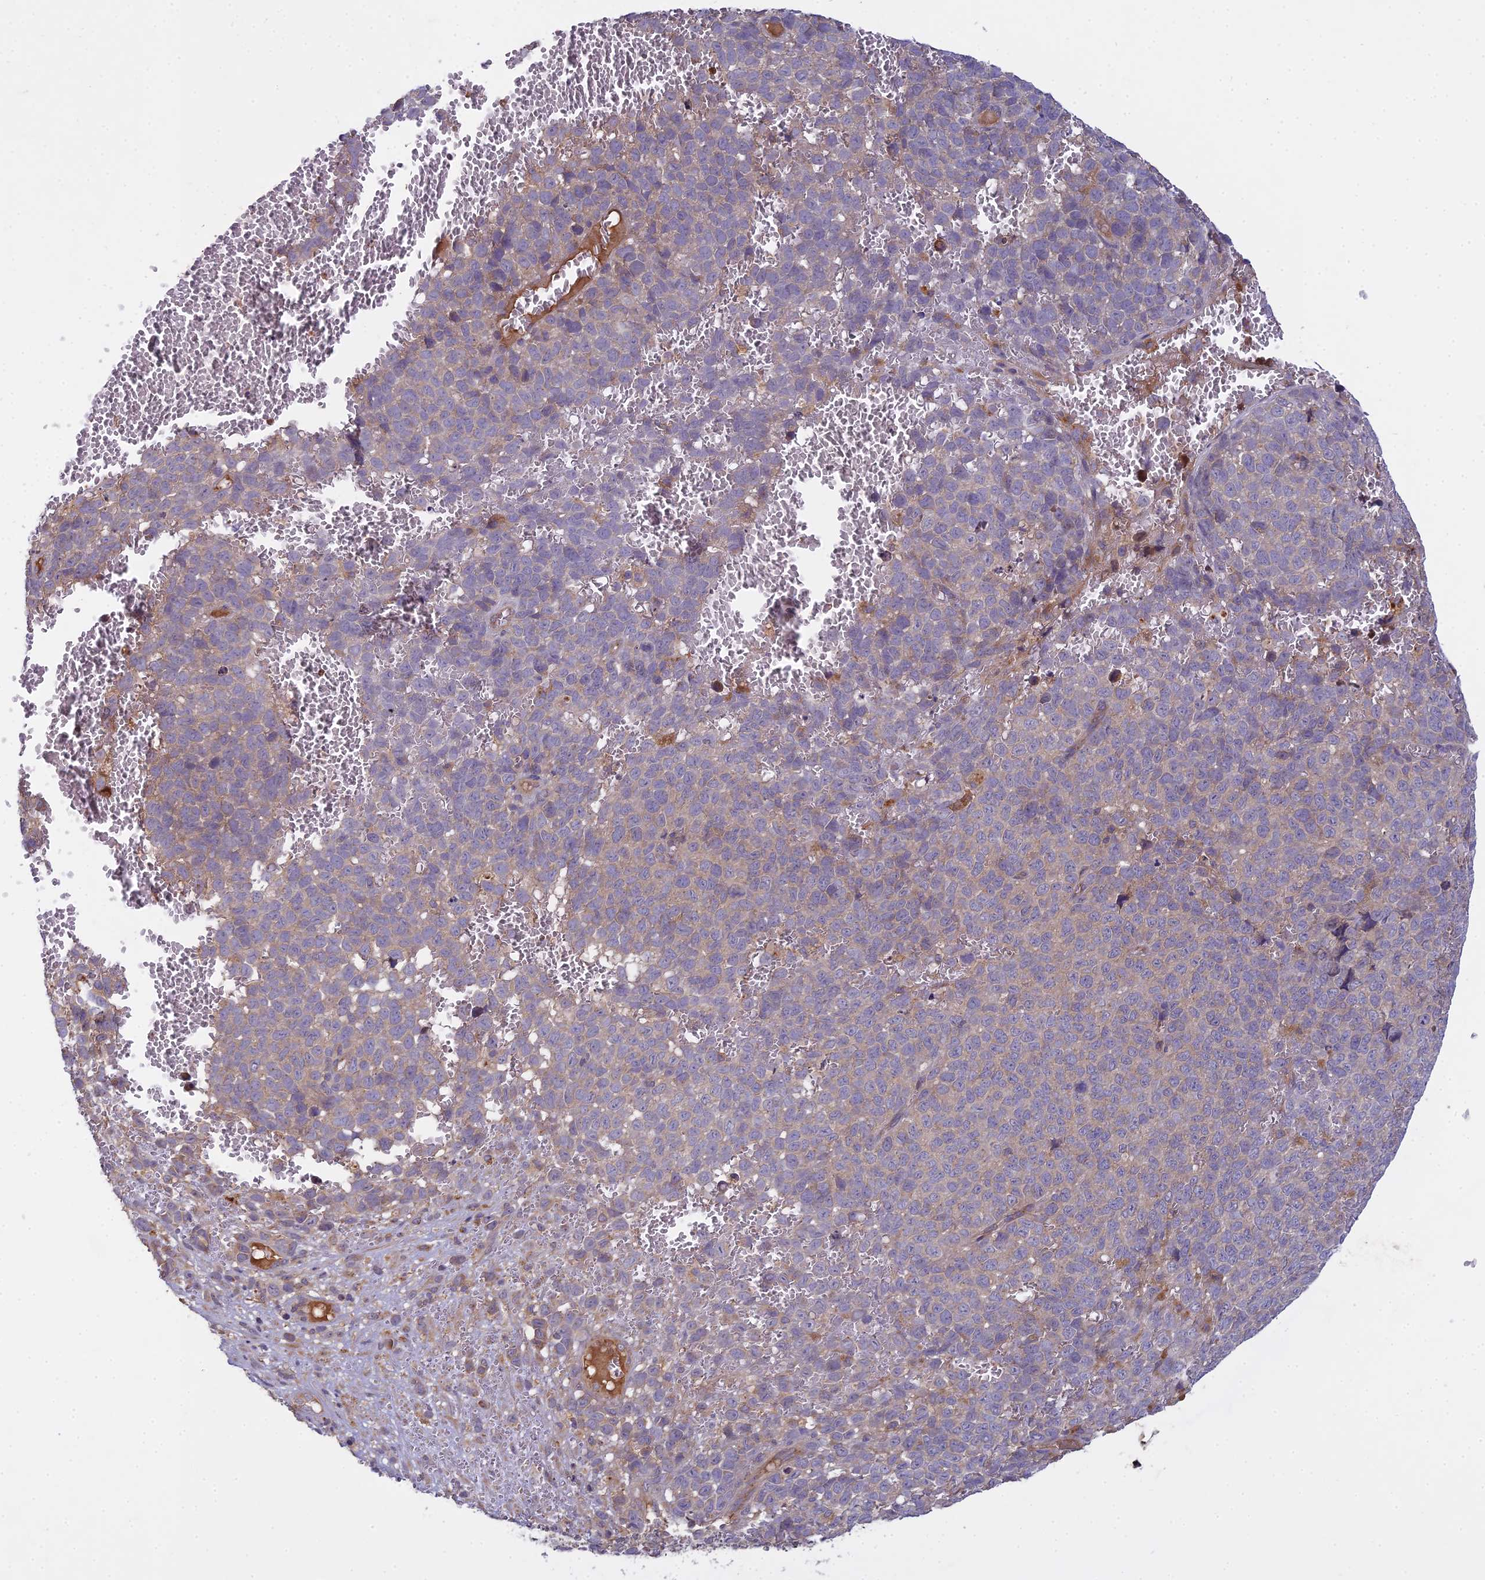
{"staining": {"intensity": "moderate", "quantity": "<25%", "location": "cytoplasmic/membranous"}, "tissue": "melanoma", "cell_type": "Tumor cells", "image_type": "cancer", "snomed": [{"axis": "morphology", "description": "Malignant melanoma, NOS"}, {"axis": "topography", "description": "Nose, NOS"}], "caption": "A micrograph showing moderate cytoplasmic/membranous expression in approximately <25% of tumor cells in malignant melanoma, as visualized by brown immunohistochemical staining.", "gene": "CCDC167", "patient": {"sex": "female", "age": 48}}